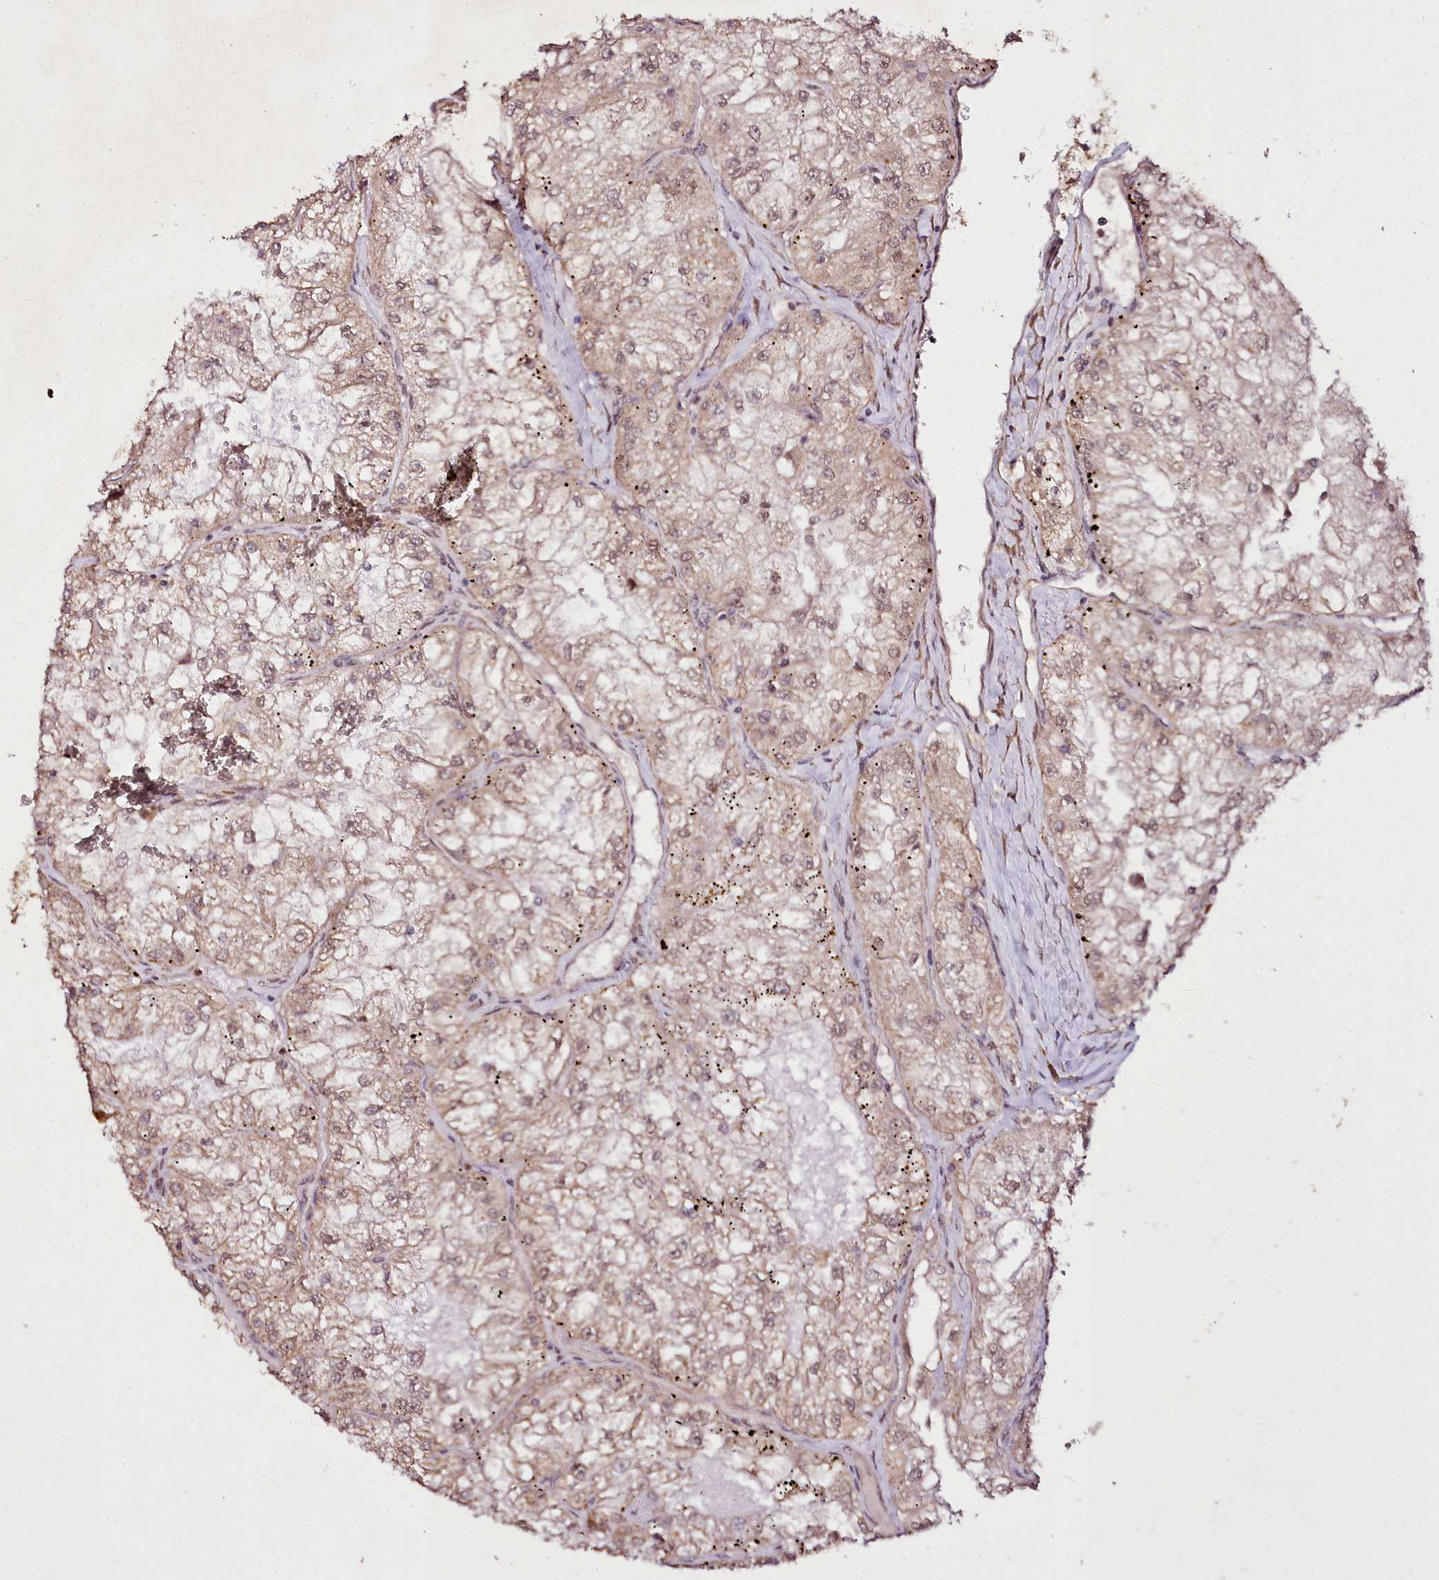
{"staining": {"intensity": "moderate", "quantity": ">75%", "location": "cytoplasmic/membranous,nuclear"}, "tissue": "renal cancer", "cell_type": "Tumor cells", "image_type": "cancer", "snomed": [{"axis": "morphology", "description": "Adenocarcinoma, NOS"}, {"axis": "topography", "description": "Kidney"}], "caption": "This is a micrograph of IHC staining of renal cancer, which shows moderate staining in the cytoplasmic/membranous and nuclear of tumor cells.", "gene": "EDIL3", "patient": {"sex": "female", "age": 72}}